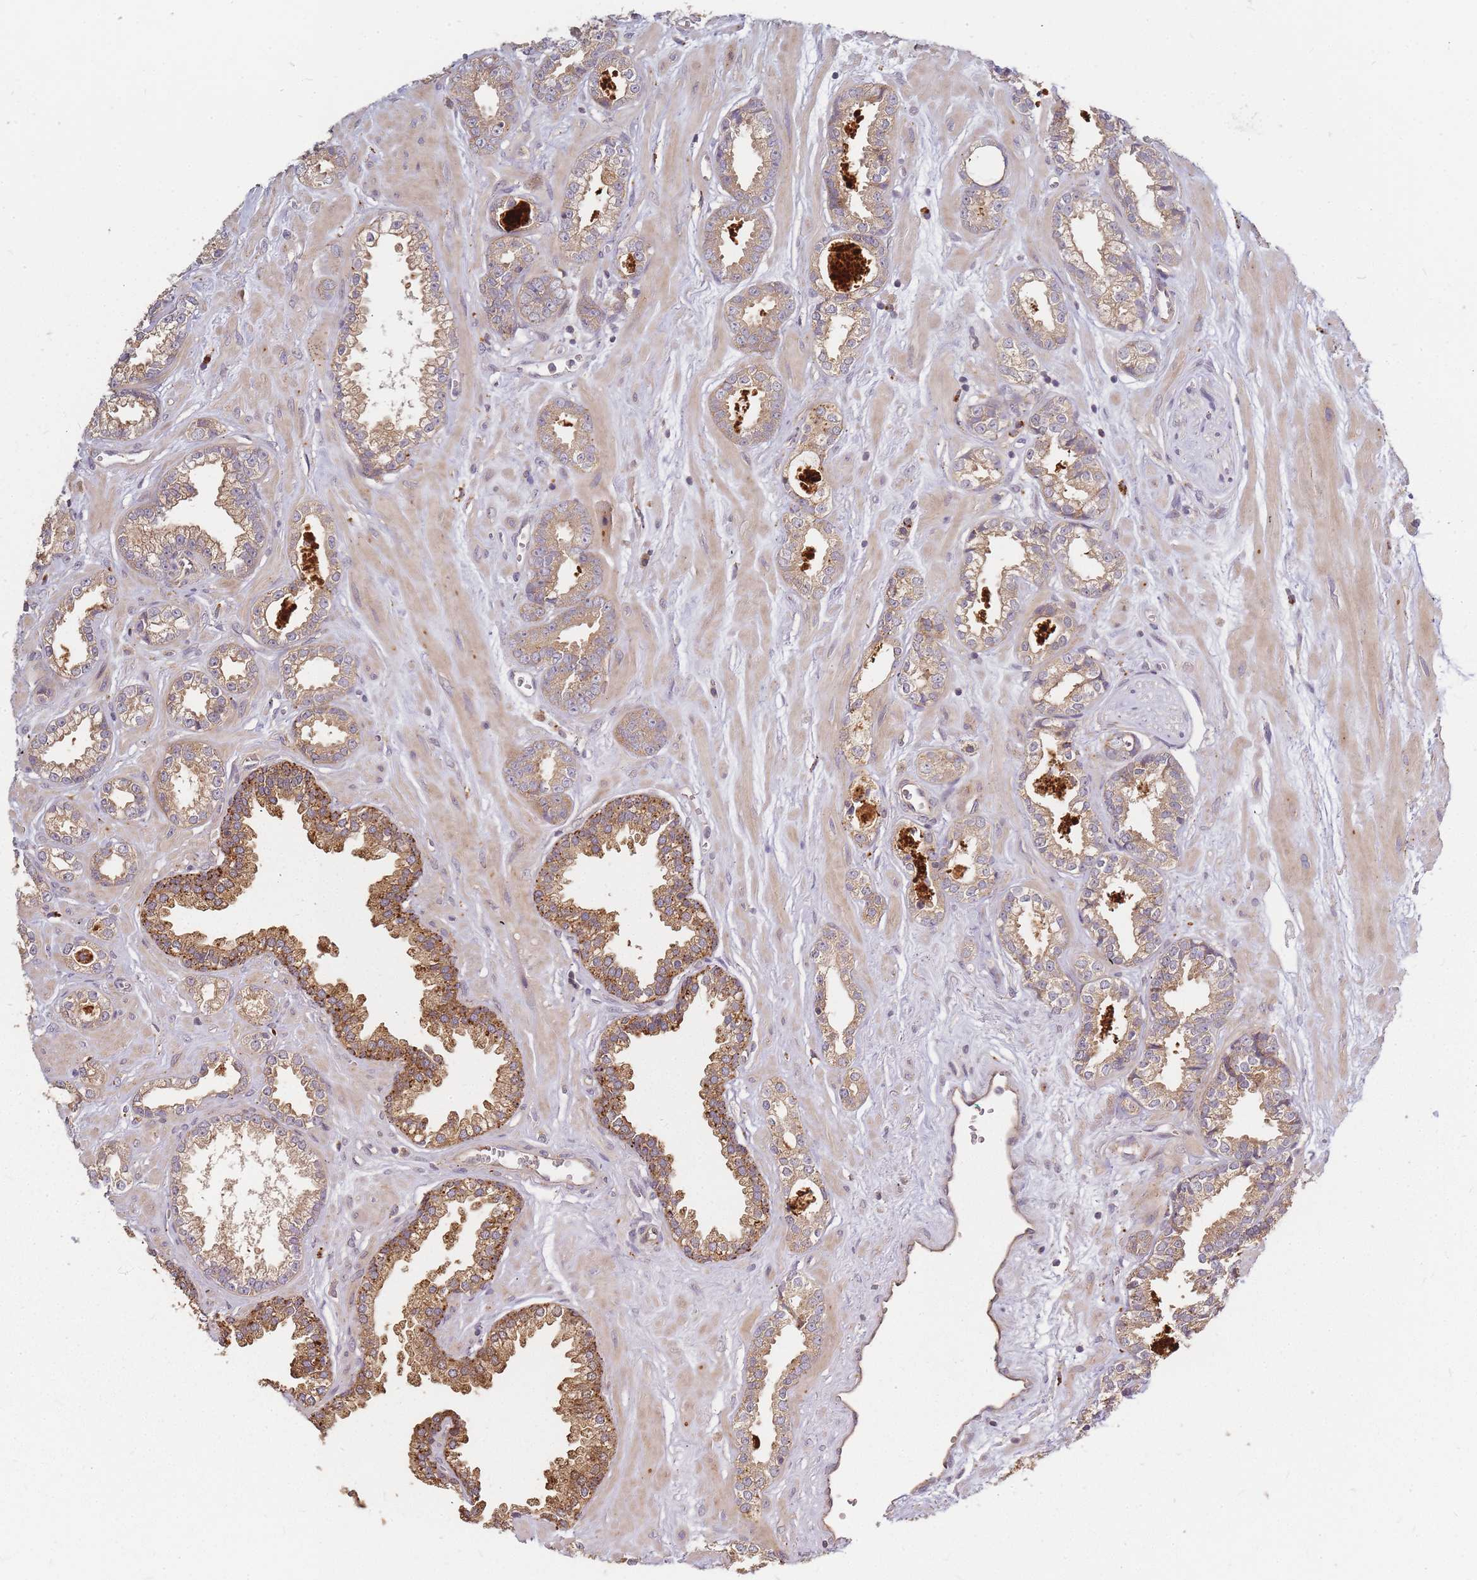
{"staining": {"intensity": "weak", "quantity": ">75%", "location": "cytoplasmic/membranous"}, "tissue": "prostate cancer", "cell_type": "Tumor cells", "image_type": "cancer", "snomed": [{"axis": "morphology", "description": "Adenocarcinoma, Low grade"}, {"axis": "topography", "description": "Prostate"}], "caption": "Immunohistochemistry (IHC) histopathology image of human prostate adenocarcinoma (low-grade) stained for a protein (brown), which shows low levels of weak cytoplasmic/membranous positivity in about >75% of tumor cells.", "gene": "ATG5", "patient": {"sex": "male", "age": 60}}